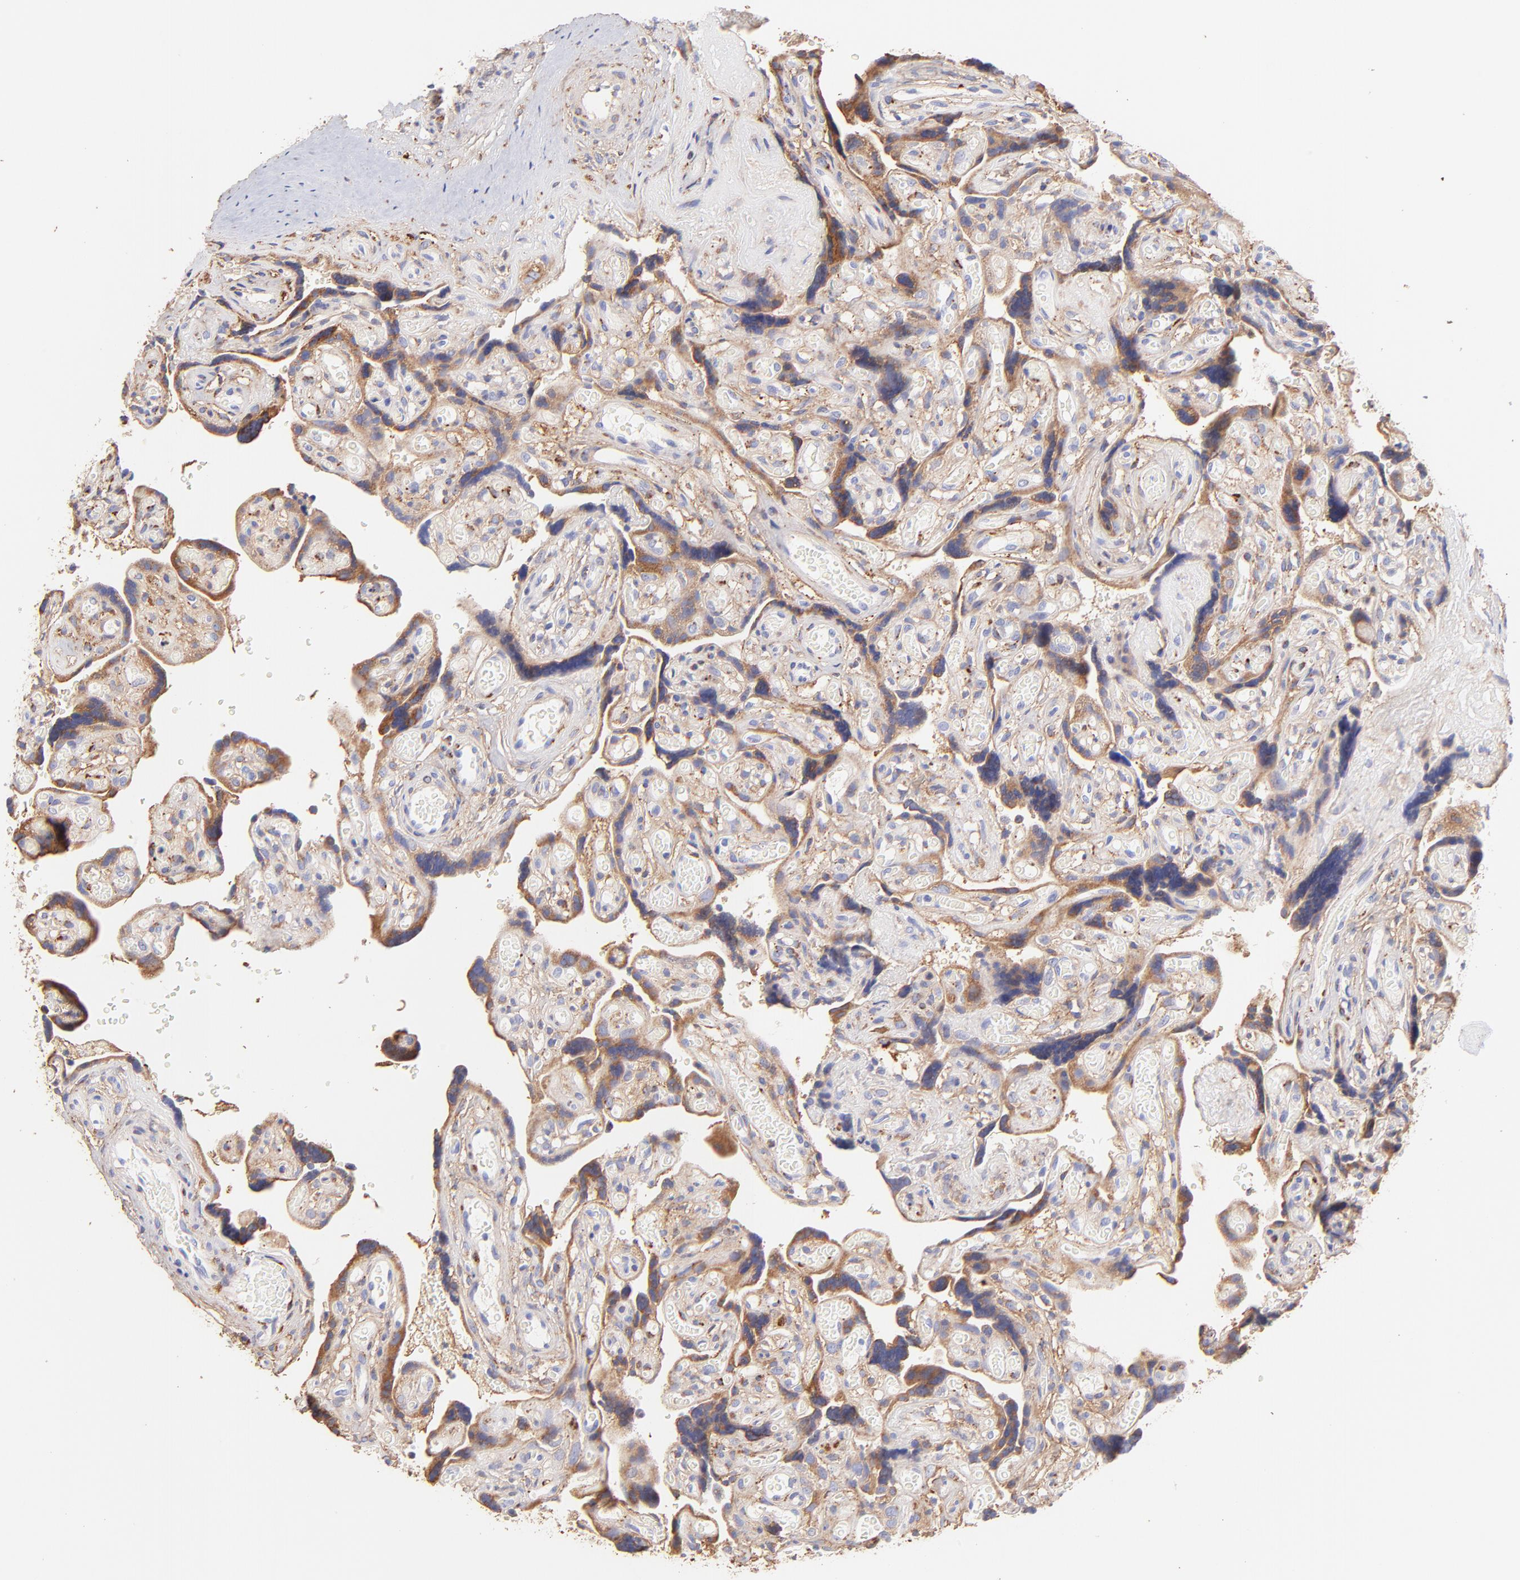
{"staining": {"intensity": "strong", "quantity": ">75%", "location": "cytoplasmic/membranous"}, "tissue": "placenta", "cell_type": "Decidual cells", "image_type": "normal", "snomed": [{"axis": "morphology", "description": "Normal tissue, NOS"}, {"axis": "topography", "description": "Placenta"}], "caption": "Protein staining exhibits strong cytoplasmic/membranous staining in approximately >75% of decidual cells in normal placenta.", "gene": "BGN", "patient": {"sex": "female", "age": 30}}